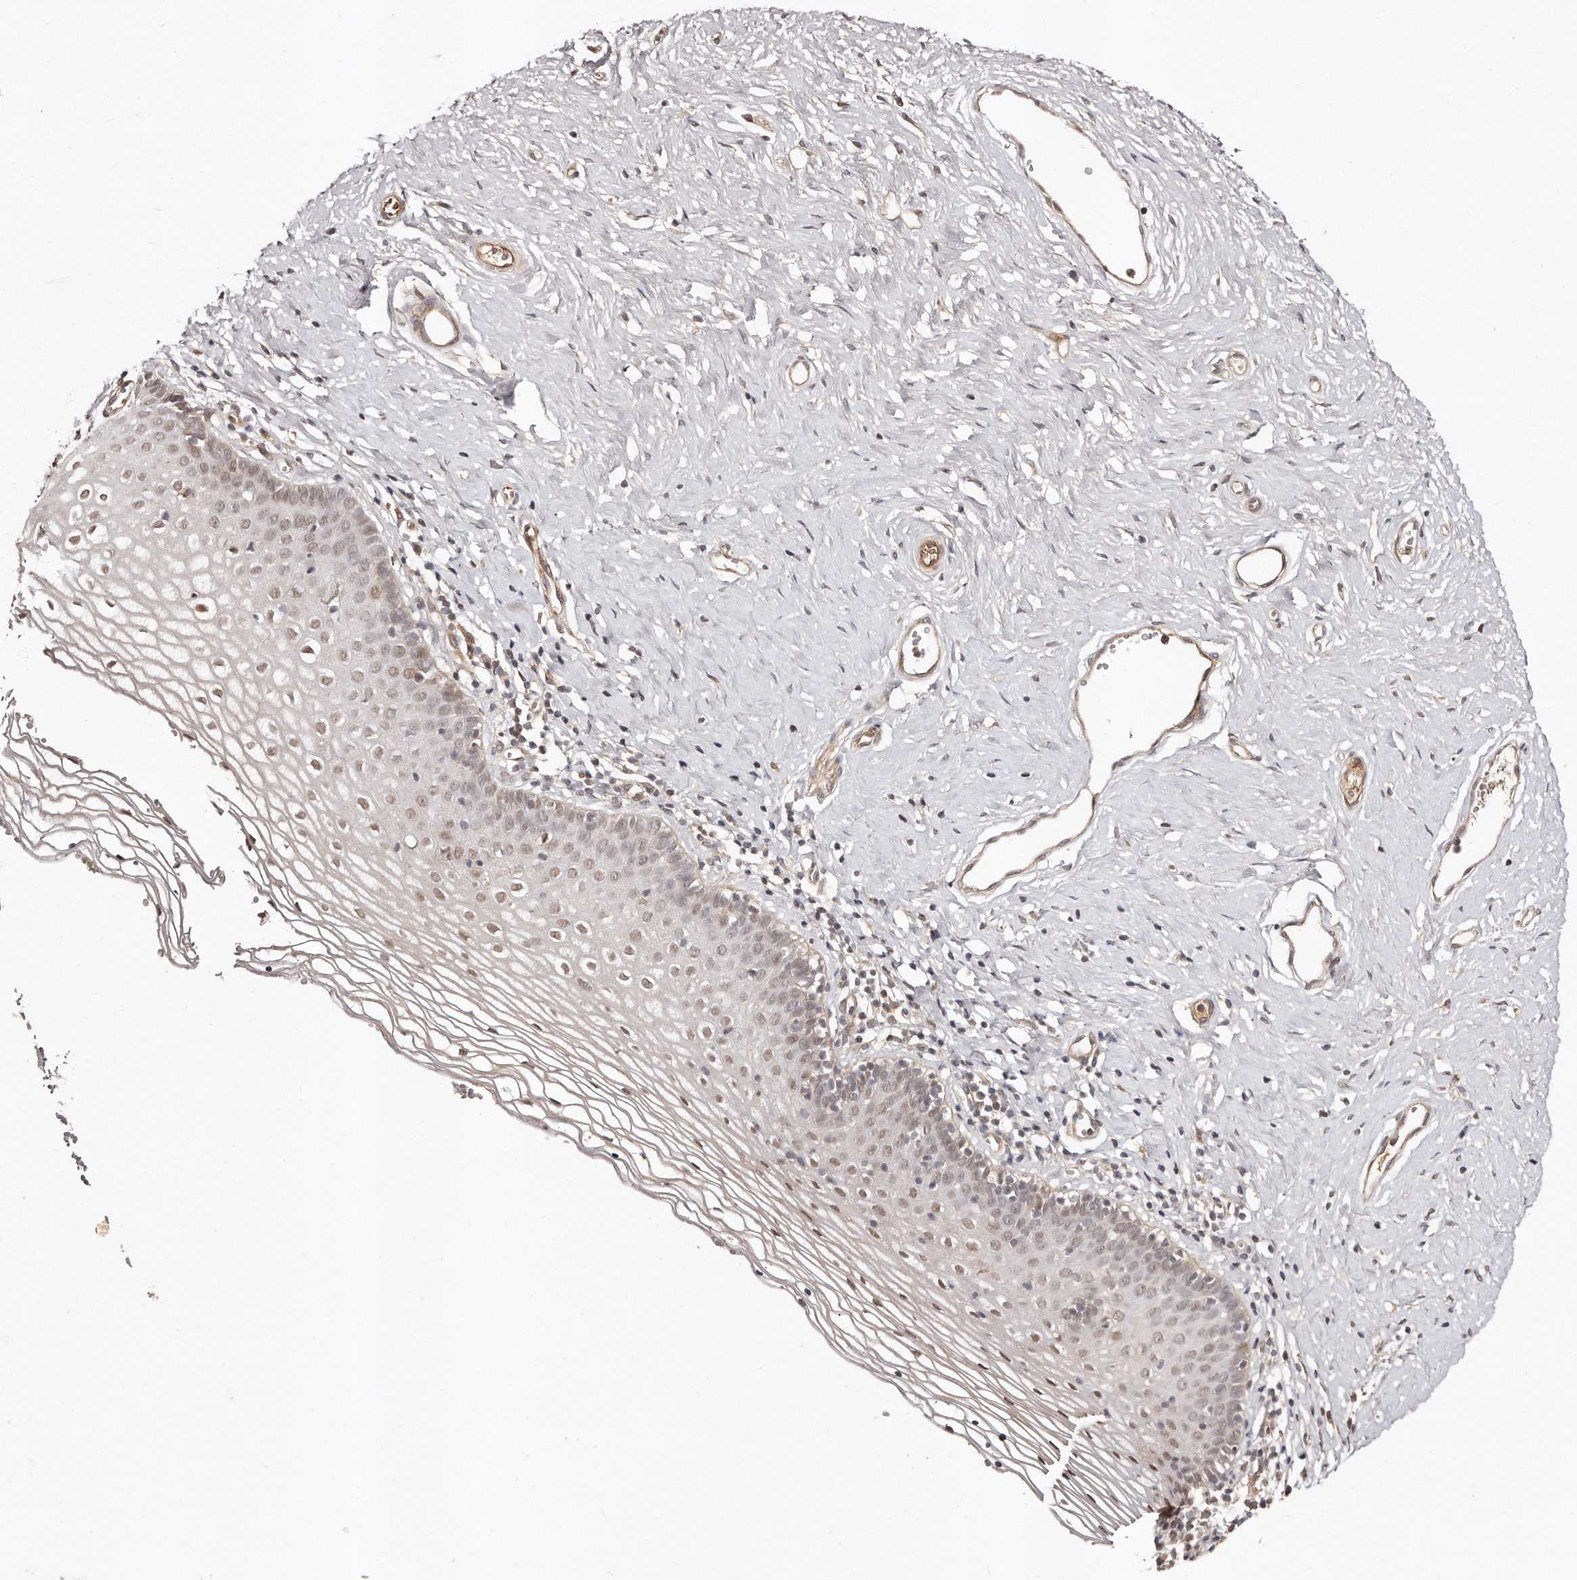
{"staining": {"intensity": "moderate", "quantity": ">75%", "location": "nuclear"}, "tissue": "vagina", "cell_type": "Squamous epithelial cells", "image_type": "normal", "snomed": [{"axis": "morphology", "description": "Normal tissue, NOS"}, {"axis": "topography", "description": "Vagina"}], "caption": "Immunohistochemistry (DAB (3,3'-diaminobenzidine)) staining of unremarkable human vagina demonstrates moderate nuclear protein expression in approximately >75% of squamous epithelial cells.", "gene": "SOX4", "patient": {"sex": "female", "age": 32}}